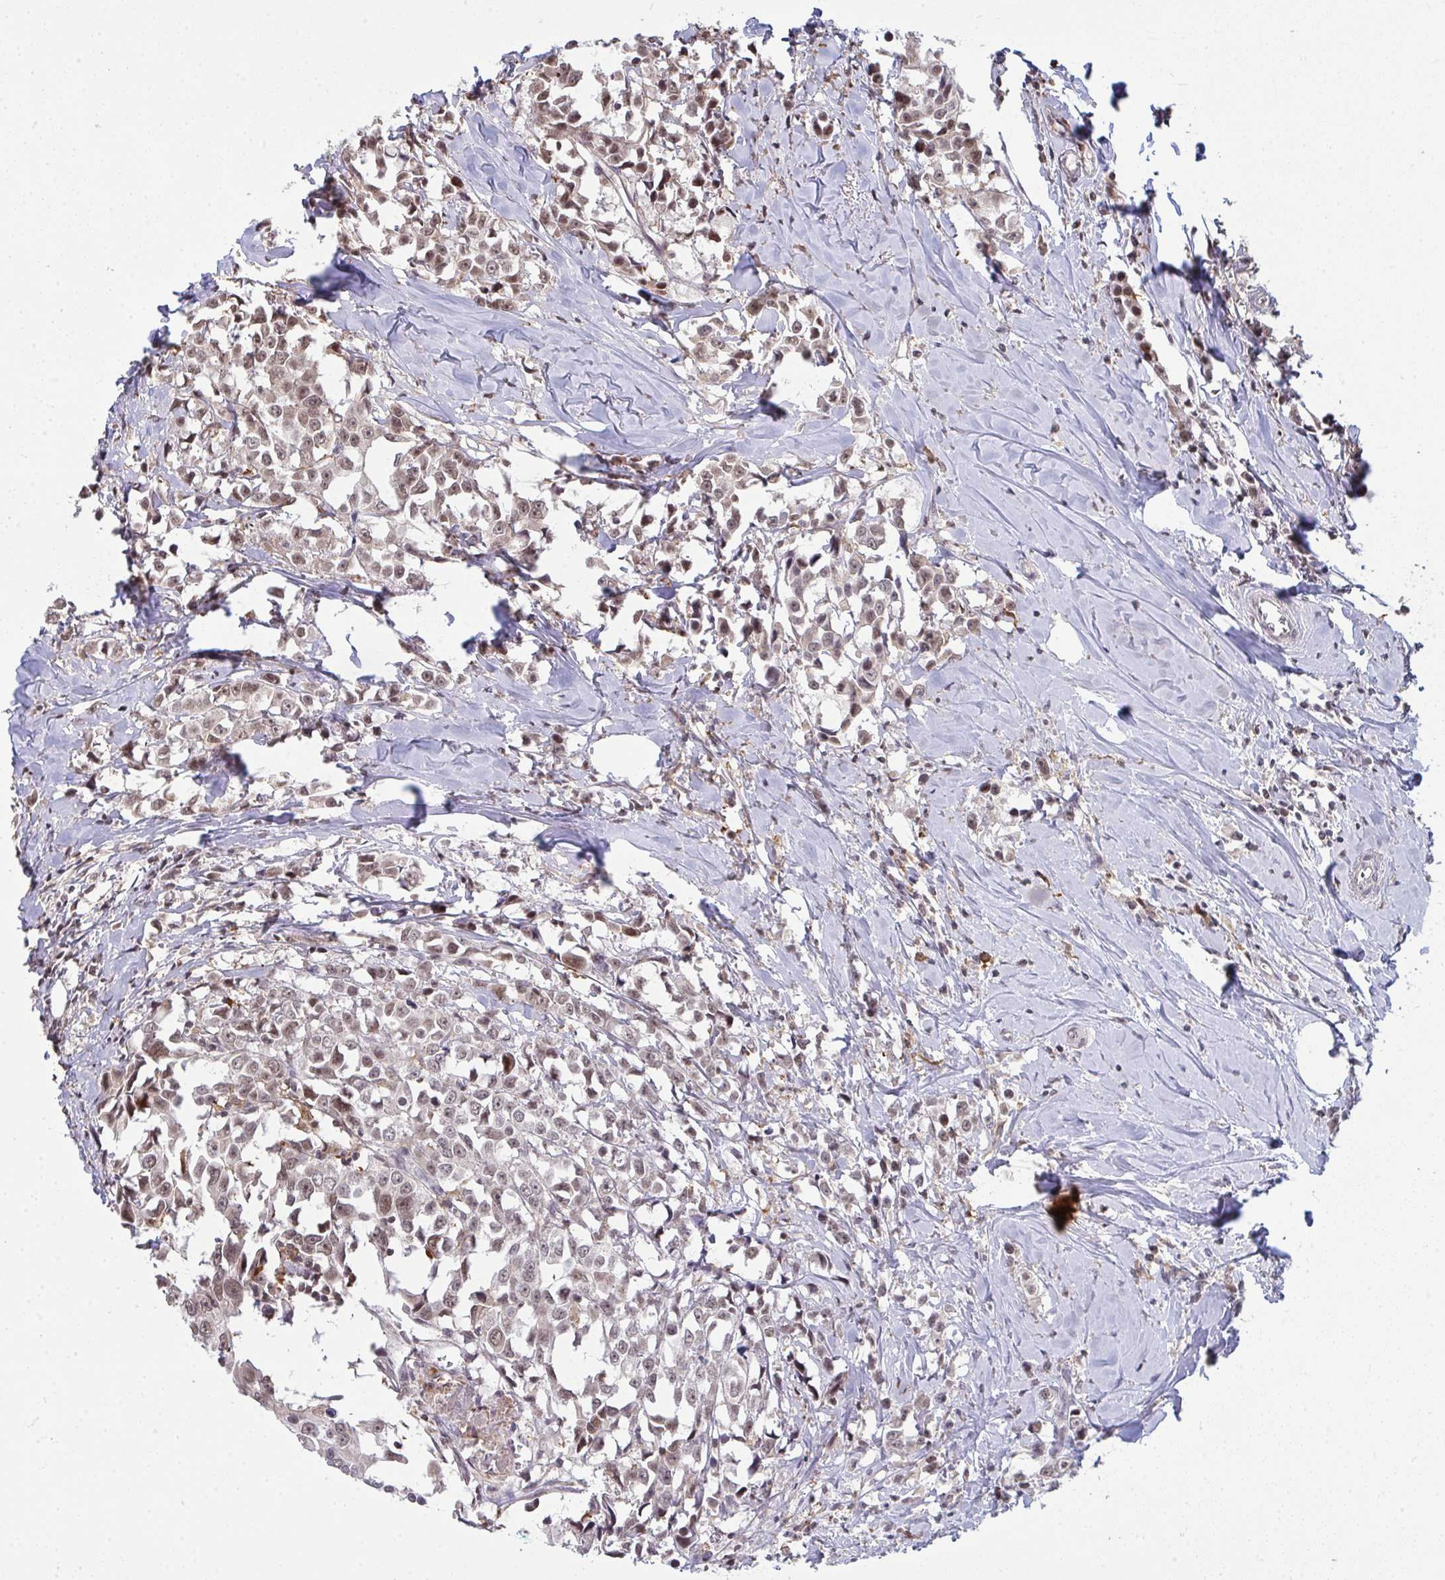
{"staining": {"intensity": "weak", "quantity": ">75%", "location": "nuclear"}, "tissue": "breast cancer", "cell_type": "Tumor cells", "image_type": "cancer", "snomed": [{"axis": "morphology", "description": "Duct carcinoma"}, {"axis": "topography", "description": "Breast"}], "caption": "Immunohistochemical staining of breast cancer (infiltrating ductal carcinoma) exhibits low levels of weak nuclear protein expression in about >75% of tumor cells.", "gene": "SAP30", "patient": {"sex": "female", "age": 80}}